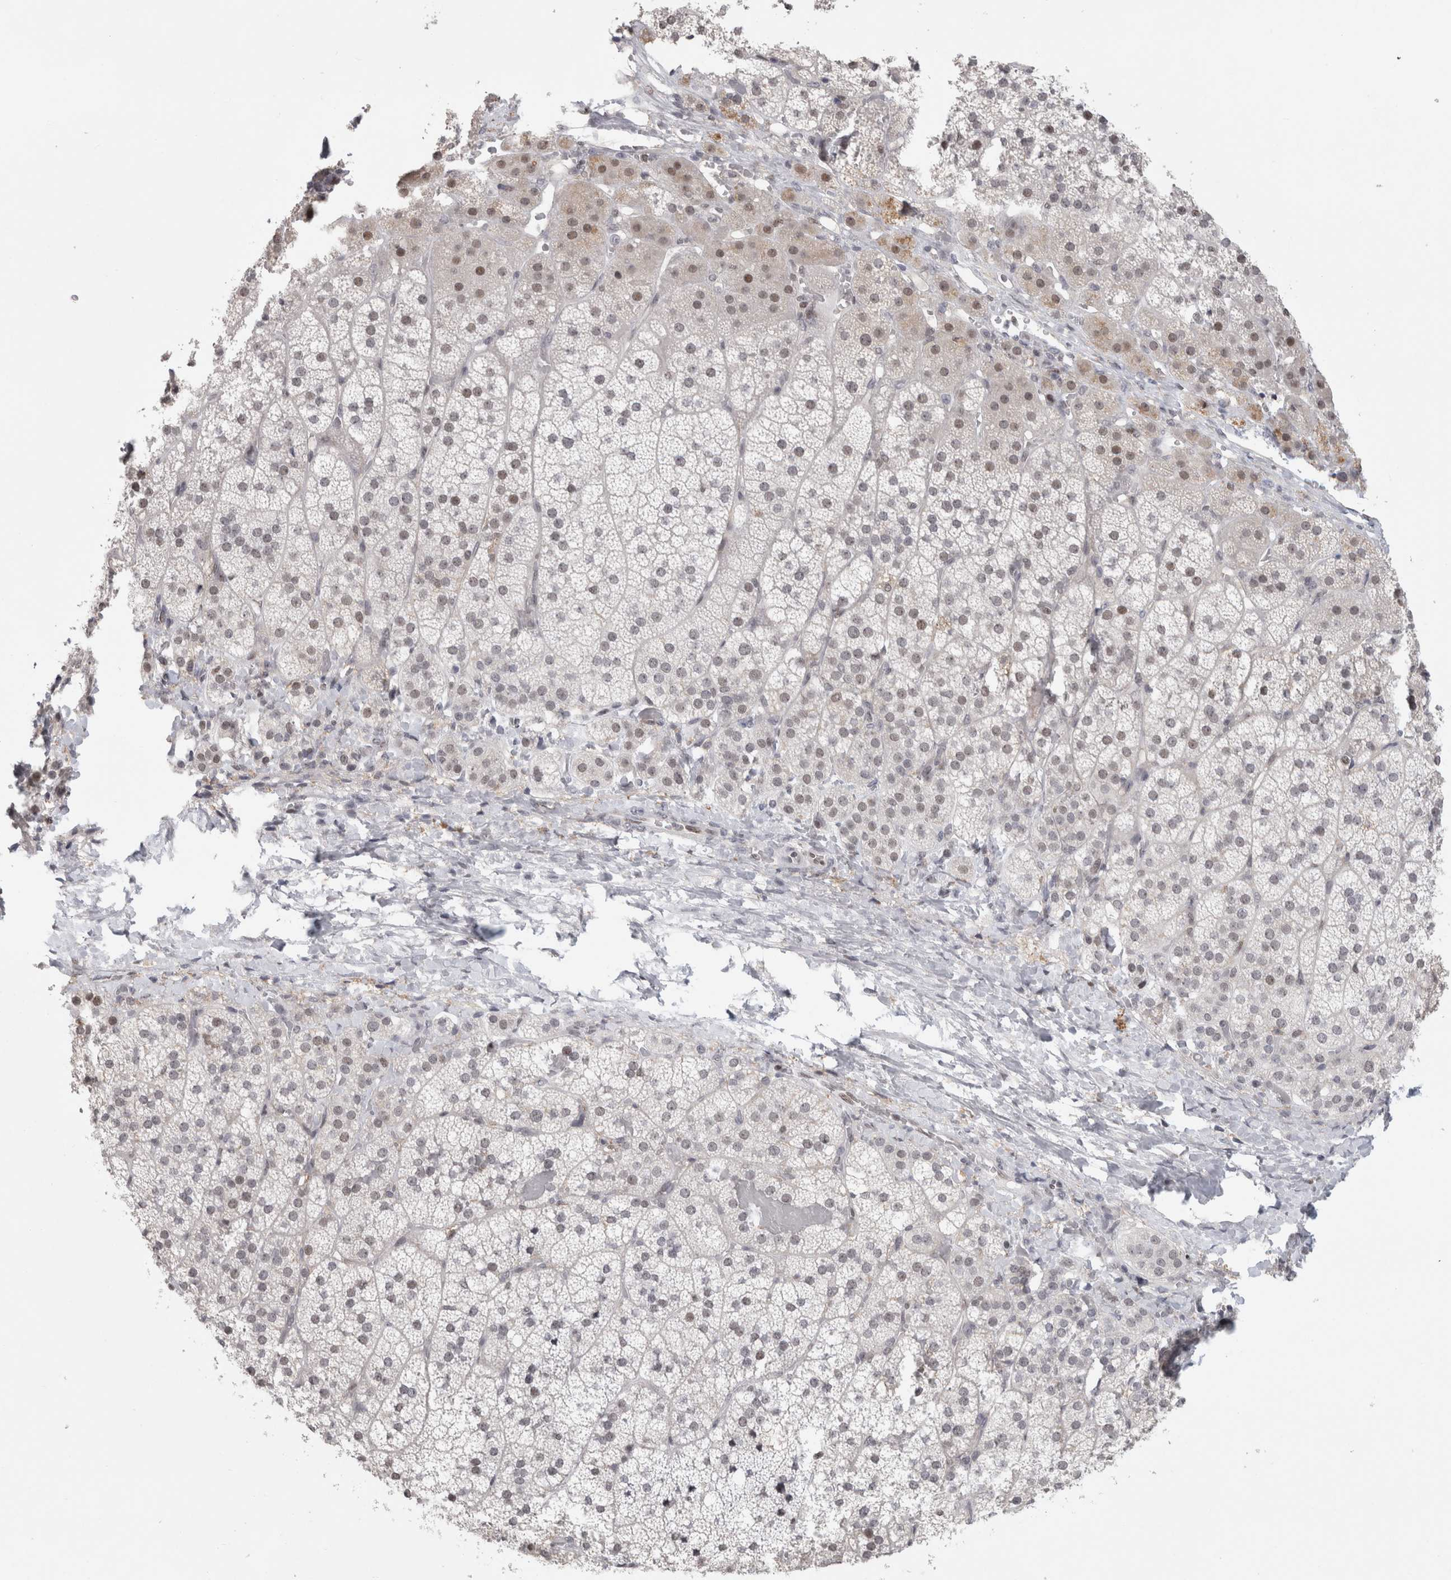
{"staining": {"intensity": "moderate", "quantity": "25%-75%", "location": "cytoplasmic/membranous,nuclear"}, "tissue": "adrenal gland", "cell_type": "Glandular cells", "image_type": "normal", "snomed": [{"axis": "morphology", "description": "Normal tissue, NOS"}, {"axis": "topography", "description": "Adrenal gland"}], "caption": "Protein staining of unremarkable adrenal gland exhibits moderate cytoplasmic/membranous,nuclear staining in approximately 25%-75% of glandular cells. (DAB IHC, brown staining for protein, blue staining for nuclei).", "gene": "SRARP", "patient": {"sex": "female", "age": 44}}